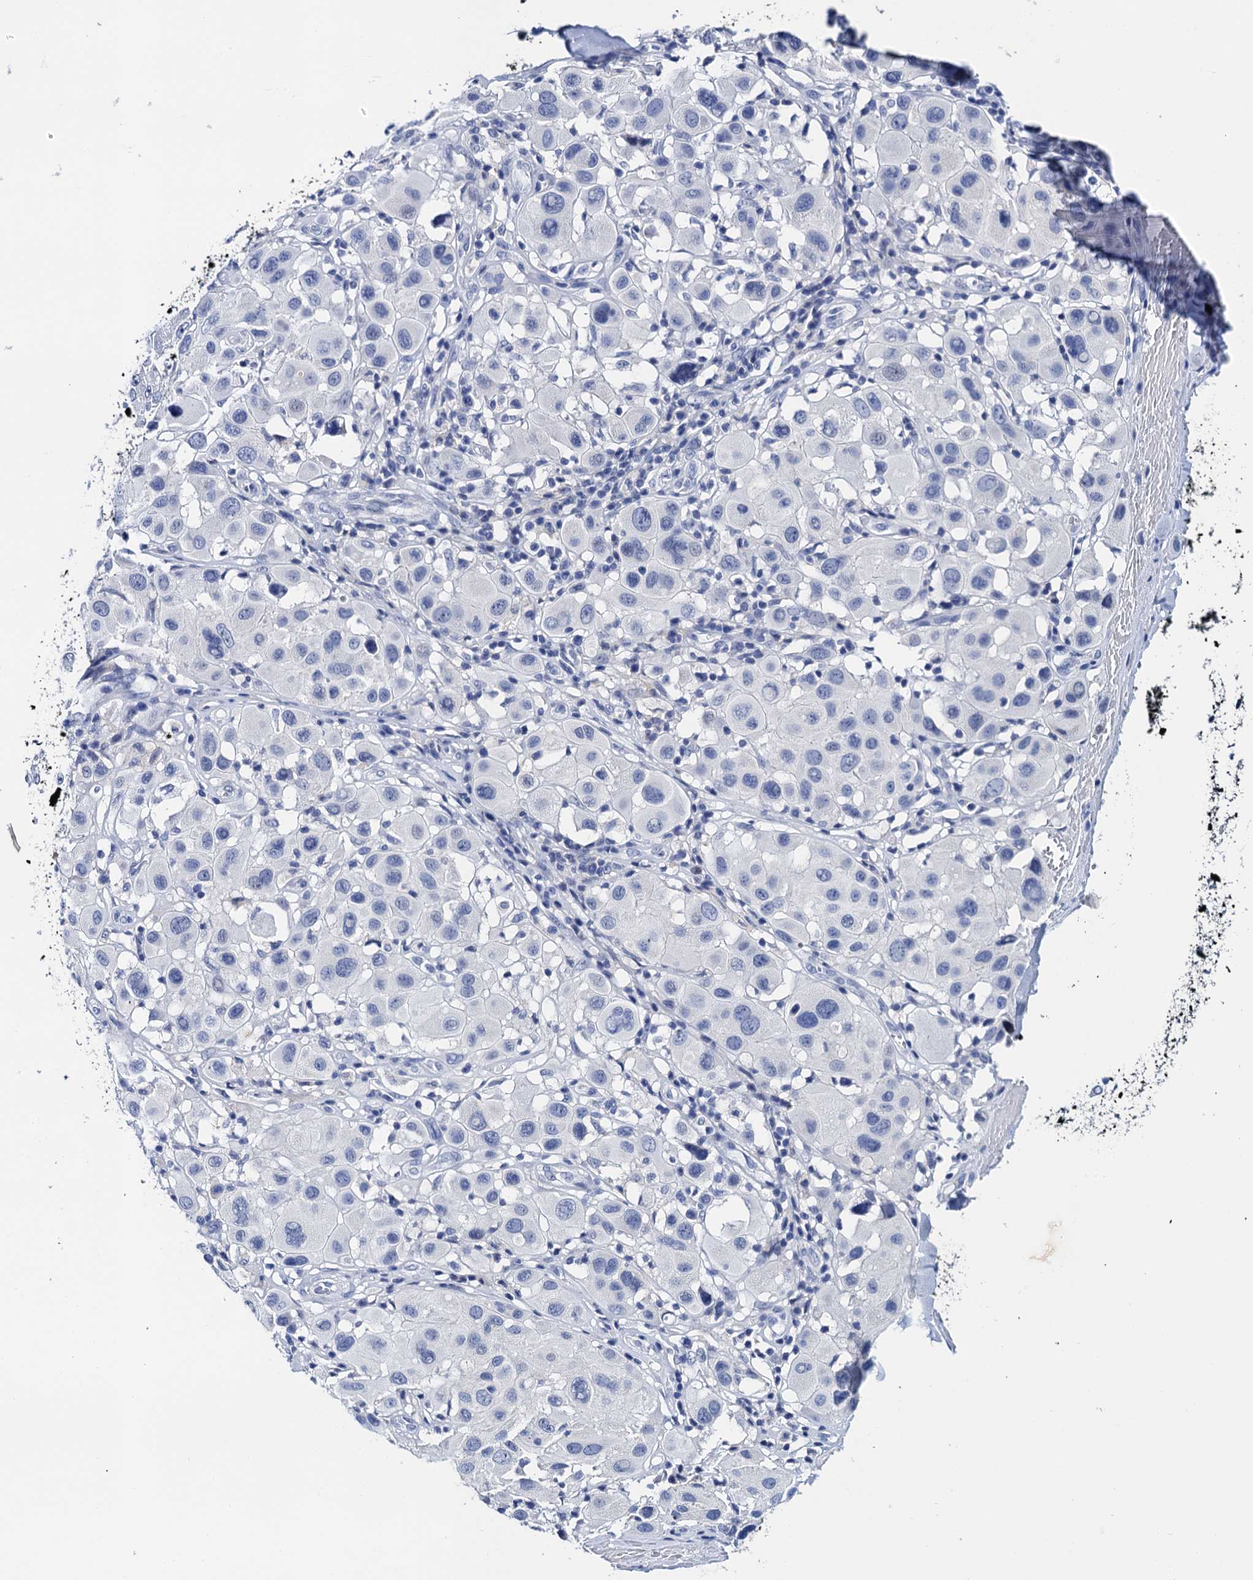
{"staining": {"intensity": "negative", "quantity": "none", "location": "none"}, "tissue": "melanoma", "cell_type": "Tumor cells", "image_type": "cancer", "snomed": [{"axis": "morphology", "description": "Malignant melanoma, Metastatic site"}, {"axis": "topography", "description": "Skin"}], "caption": "There is no significant expression in tumor cells of malignant melanoma (metastatic site).", "gene": "LYPD3", "patient": {"sex": "male", "age": 41}}